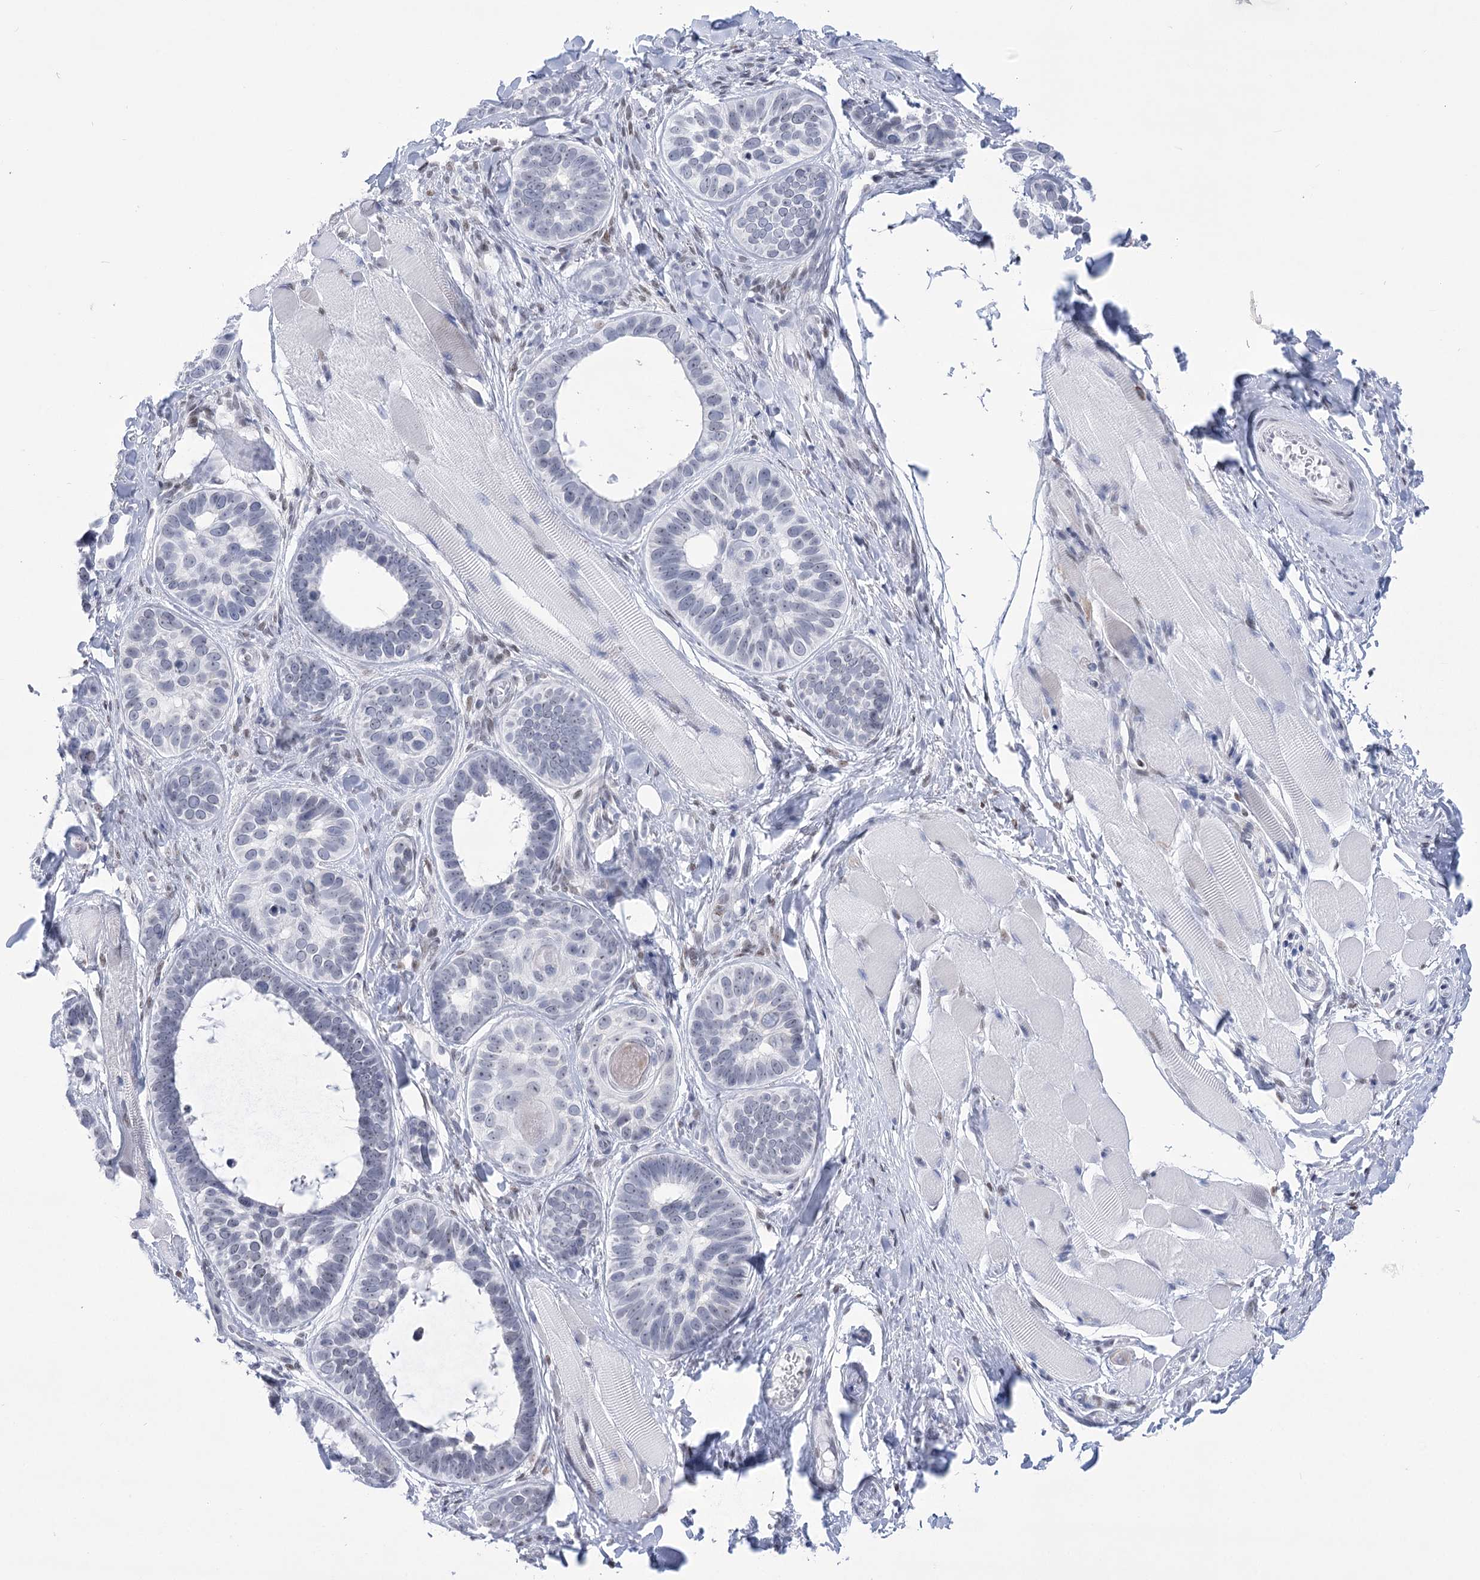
{"staining": {"intensity": "negative", "quantity": "none", "location": "none"}, "tissue": "skin cancer", "cell_type": "Tumor cells", "image_type": "cancer", "snomed": [{"axis": "morphology", "description": "Basal cell carcinoma"}, {"axis": "topography", "description": "Skin"}], "caption": "Skin basal cell carcinoma was stained to show a protein in brown. There is no significant expression in tumor cells. Nuclei are stained in blue.", "gene": "HORMAD1", "patient": {"sex": "male", "age": 62}}